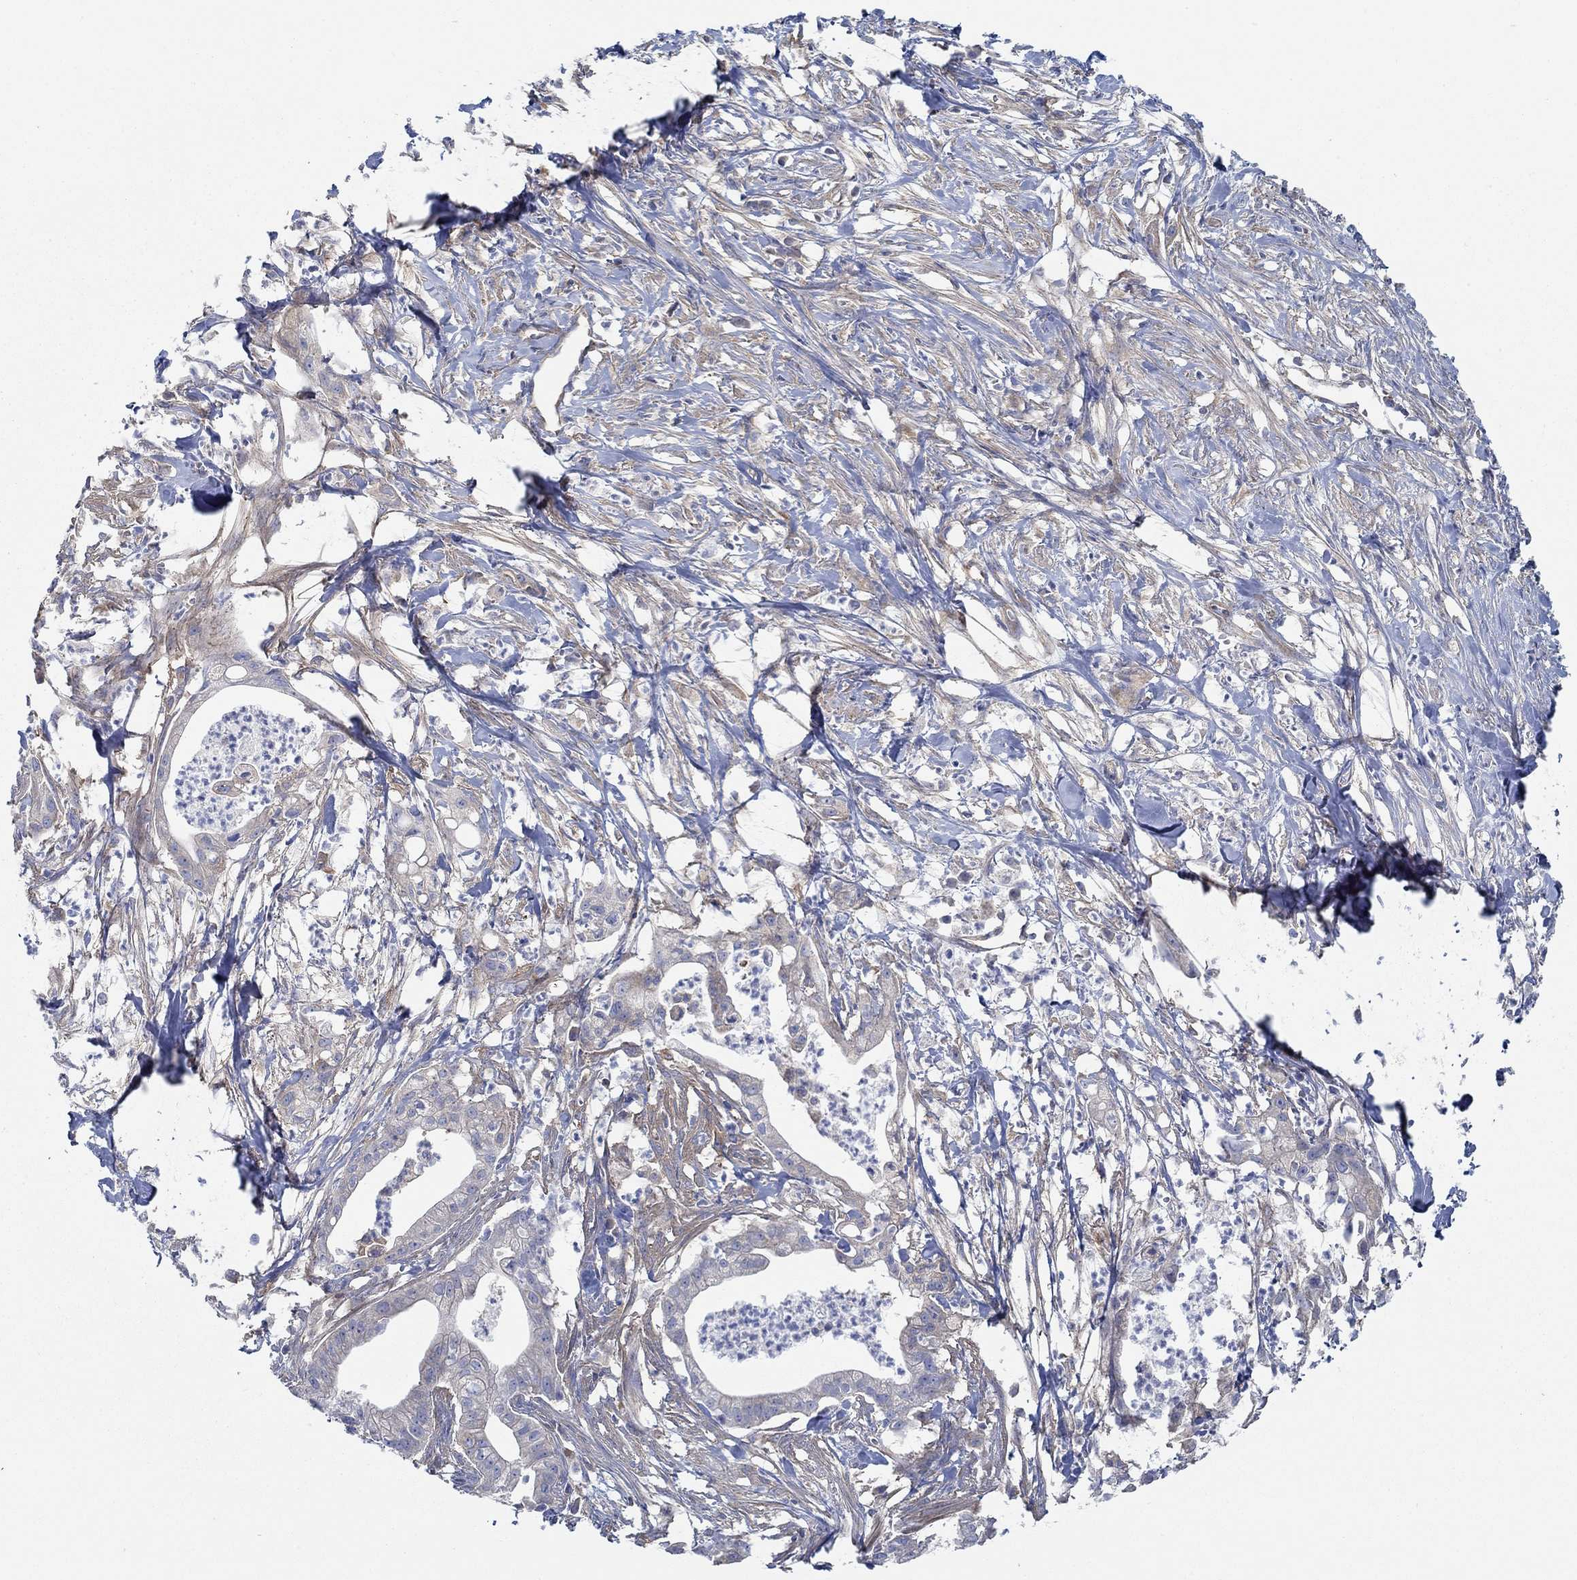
{"staining": {"intensity": "moderate", "quantity": "<25%", "location": "cytoplasmic/membranous"}, "tissue": "pancreatic cancer", "cell_type": "Tumor cells", "image_type": "cancer", "snomed": [{"axis": "morphology", "description": "Normal tissue, NOS"}, {"axis": "morphology", "description": "Adenocarcinoma, NOS"}, {"axis": "topography", "description": "Pancreas"}], "caption": "This is a photomicrograph of immunohistochemistry (IHC) staining of pancreatic cancer, which shows moderate staining in the cytoplasmic/membranous of tumor cells.", "gene": "SPAG9", "patient": {"sex": "female", "age": 58}}